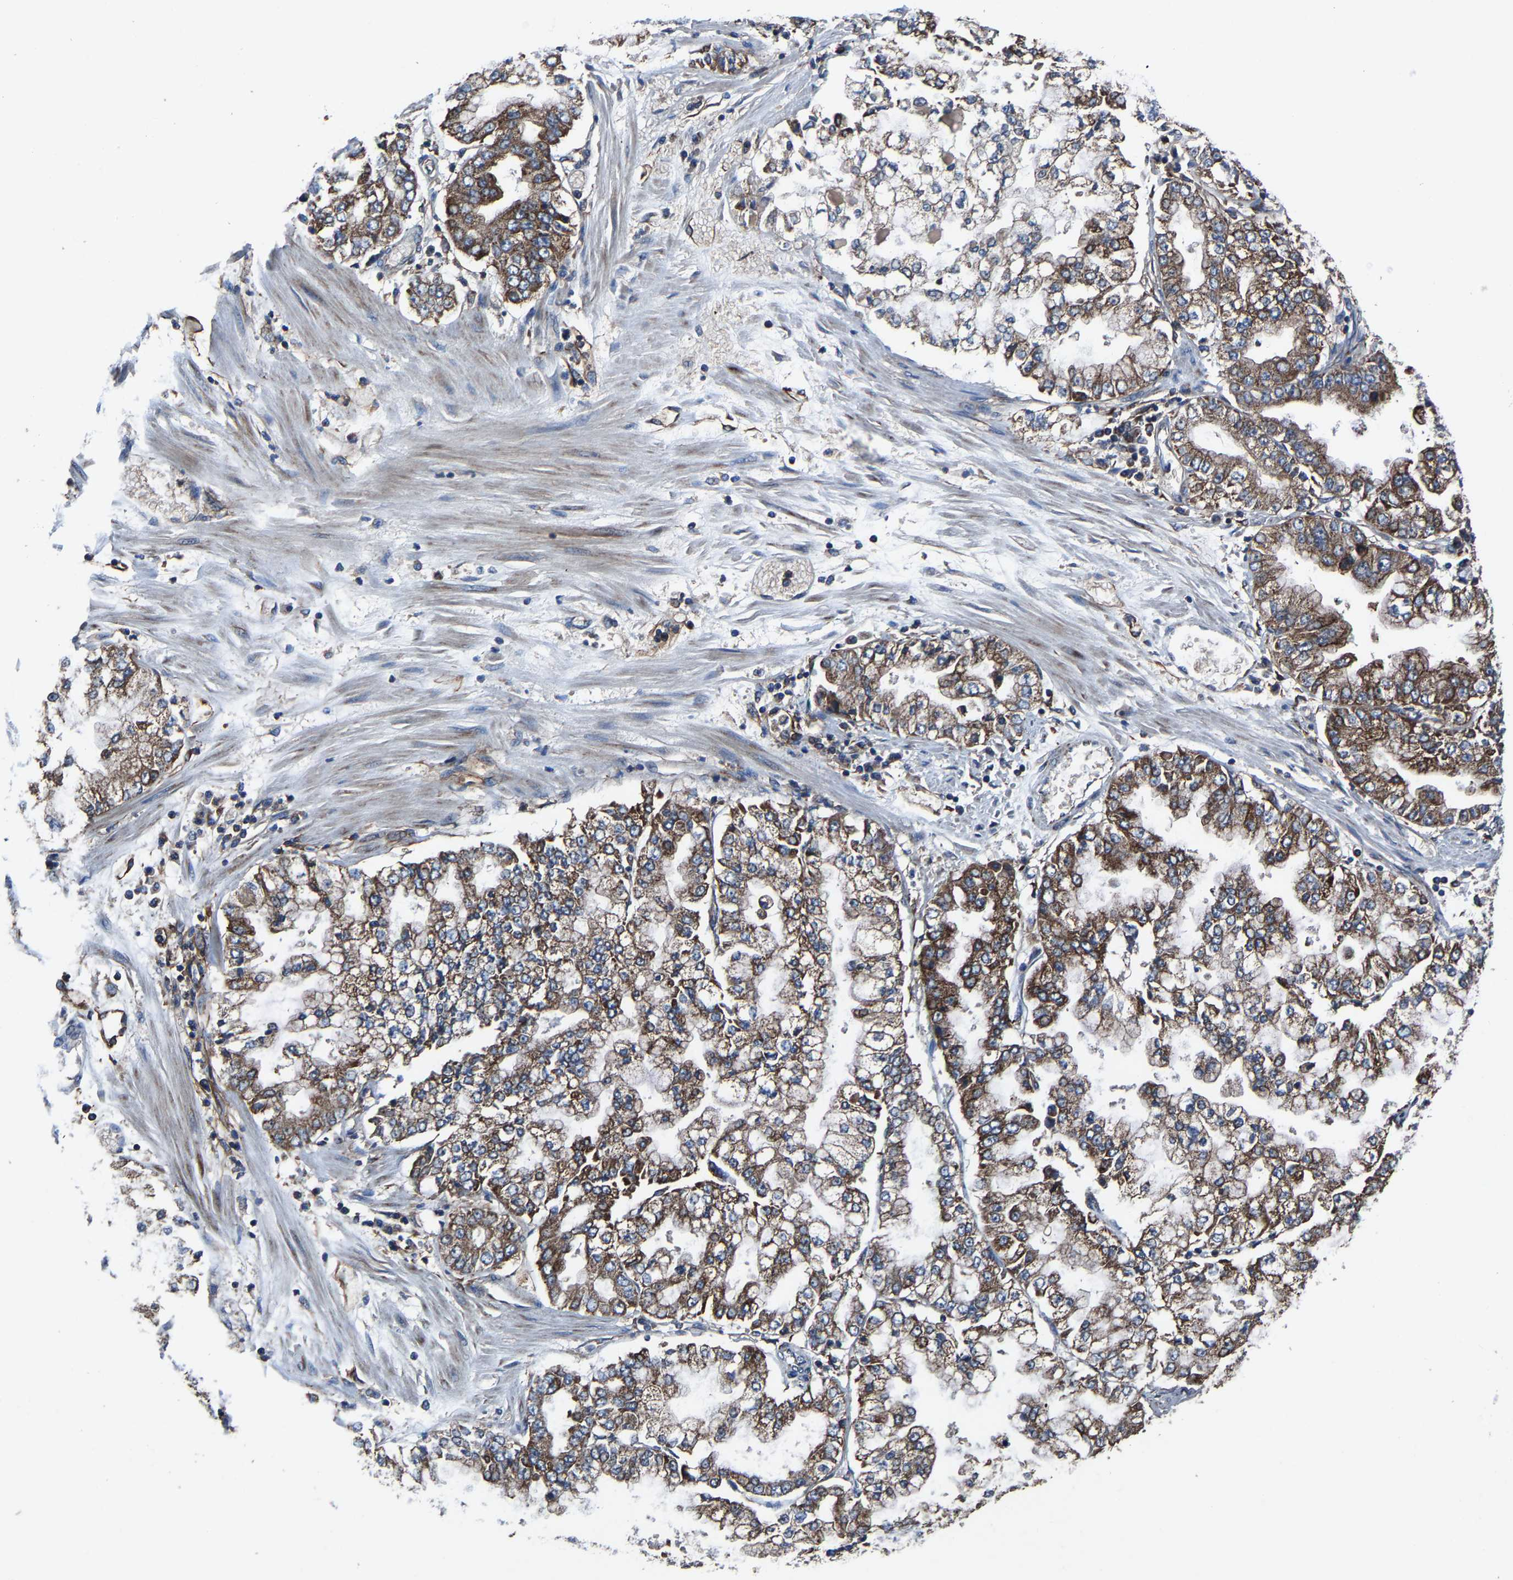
{"staining": {"intensity": "moderate", "quantity": ">75%", "location": "cytoplasmic/membranous"}, "tissue": "stomach cancer", "cell_type": "Tumor cells", "image_type": "cancer", "snomed": [{"axis": "morphology", "description": "Adenocarcinoma, NOS"}, {"axis": "topography", "description": "Stomach"}], "caption": "Human stomach cancer (adenocarcinoma) stained for a protein (brown) displays moderate cytoplasmic/membranous positive expression in approximately >75% of tumor cells.", "gene": "KIAA1958", "patient": {"sex": "male", "age": 76}}